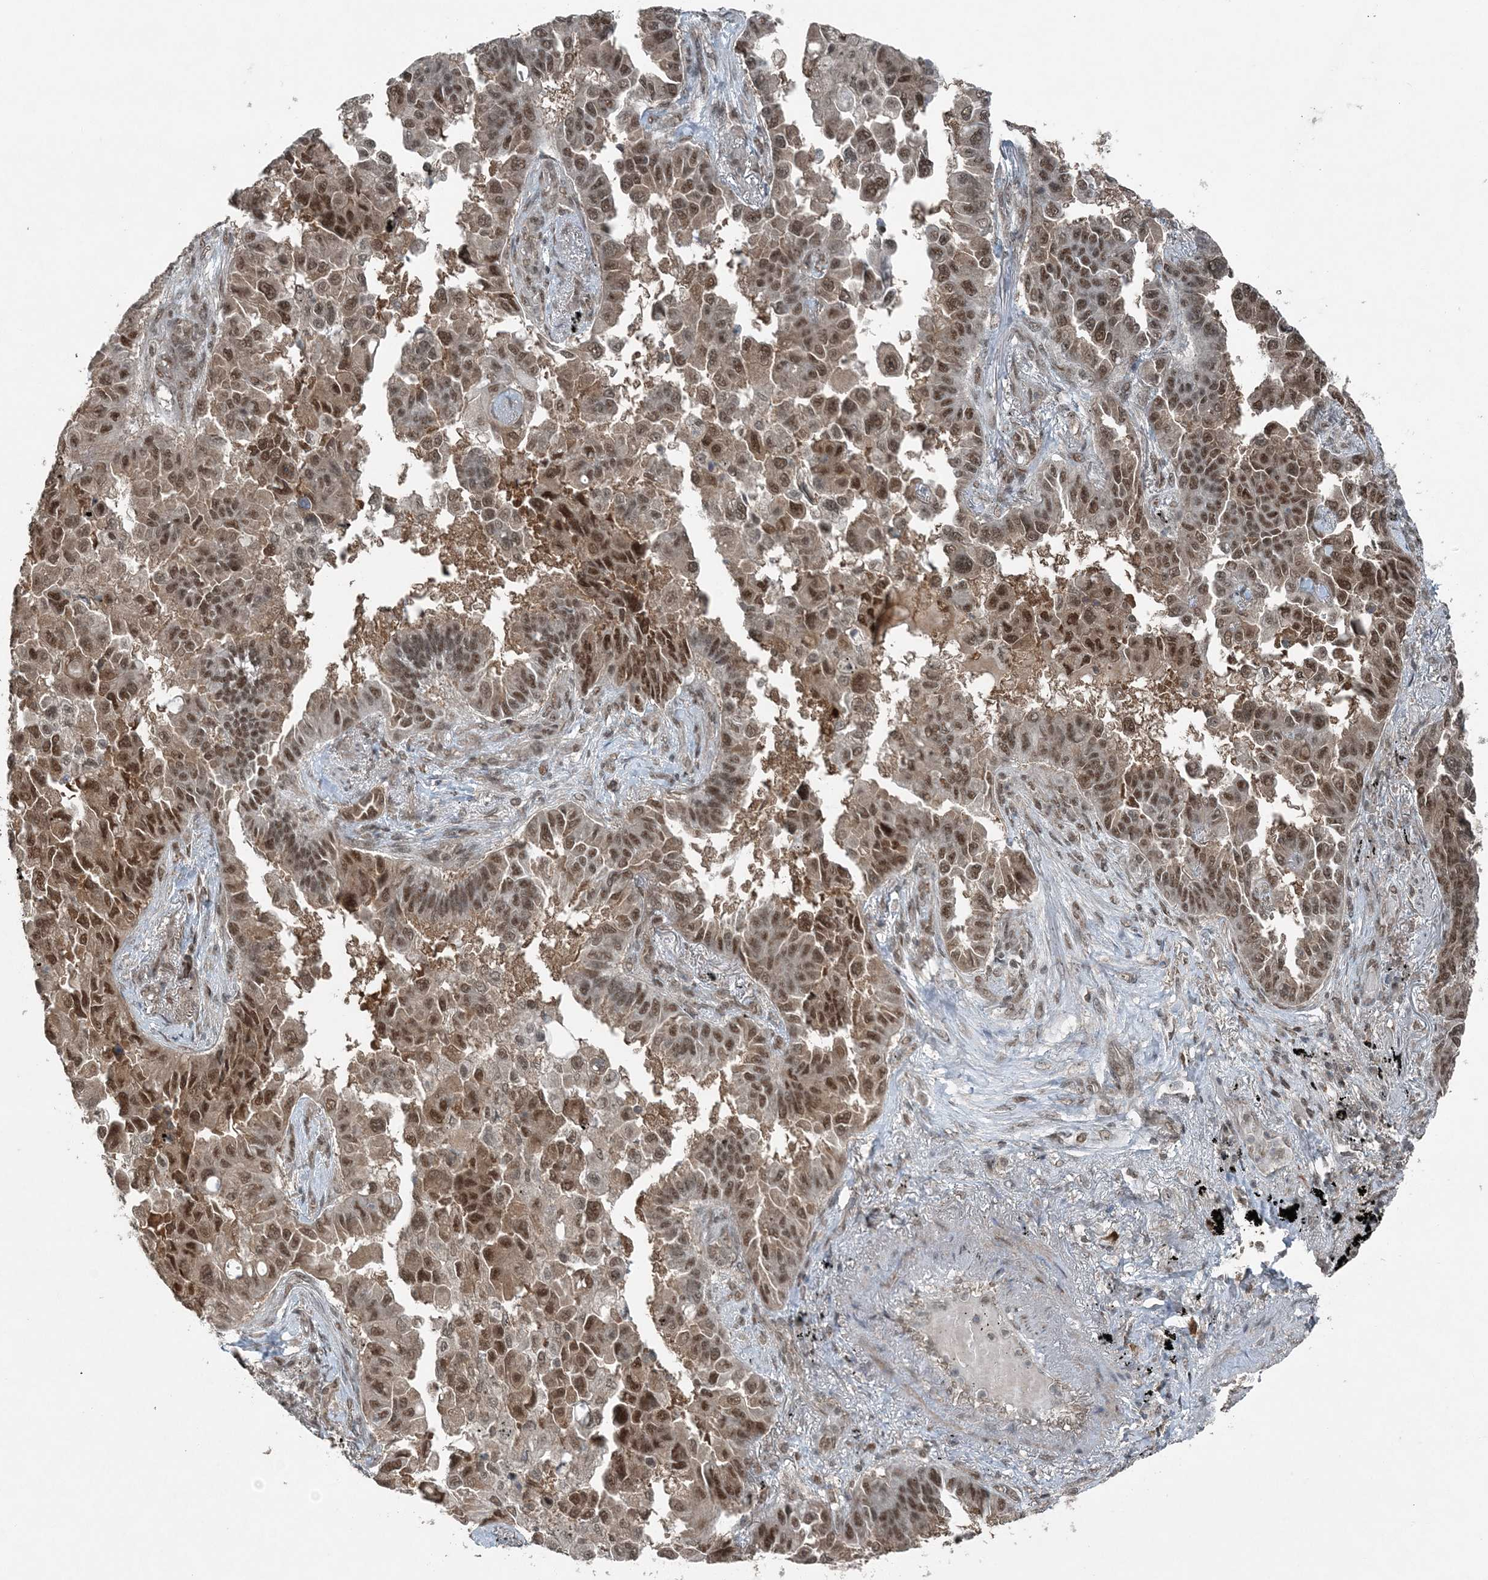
{"staining": {"intensity": "moderate", "quantity": ">75%", "location": "nuclear"}, "tissue": "lung cancer", "cell_type": "Tumor cells", "image_type": "cancer", "snomed": [{"axis": "morphology", "description": "Adenocarcinoma, NOS"}, {"axis": "topography", "description": "Lung"}], "caption": "Immunohistochemical staining of lung adenocarcinoma displays medium levels of moderate nuclear expression in approximately >75% of tumor cells.", "gene": "COPS7B", "patient": {"sex": "female", "age": 67}}